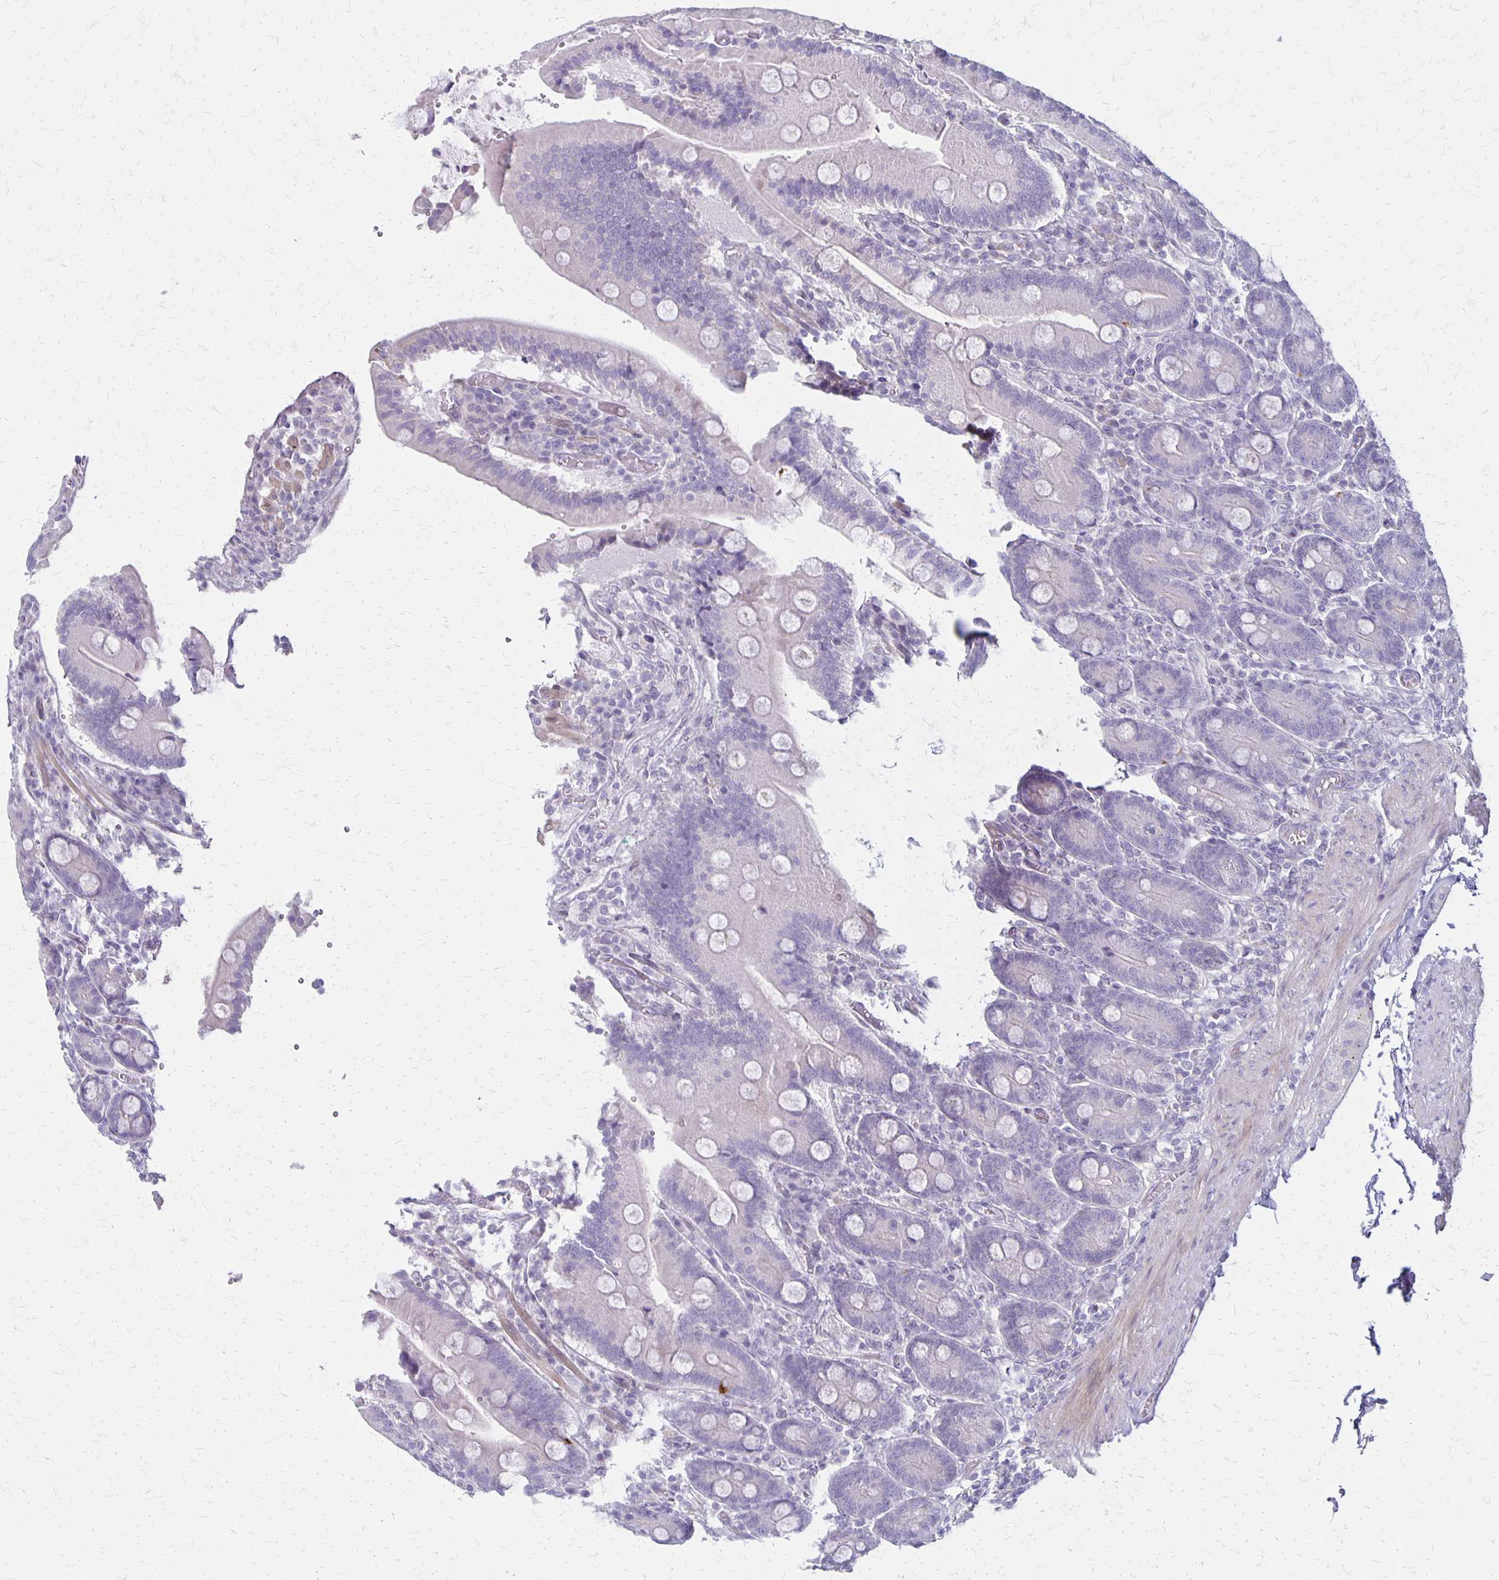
{"staining": {"intensity": "weak", "quantity": "<25%", "location": "cytoplasmic/membranous"}, "tissue": "duodenum", "cell_type": "Glandular cells", "image_type": "normal", "snomed": [{"axis": "morphology", "description": "Normal tissue, NOS"}, {"axis": "topography", "description": "Duodenum"}], "caption": "Micrograph shows no protein expression in glandular cells of benign duodenum.", "gene": "HOMER1", "patient": {"sex": "female", "age": 62}}